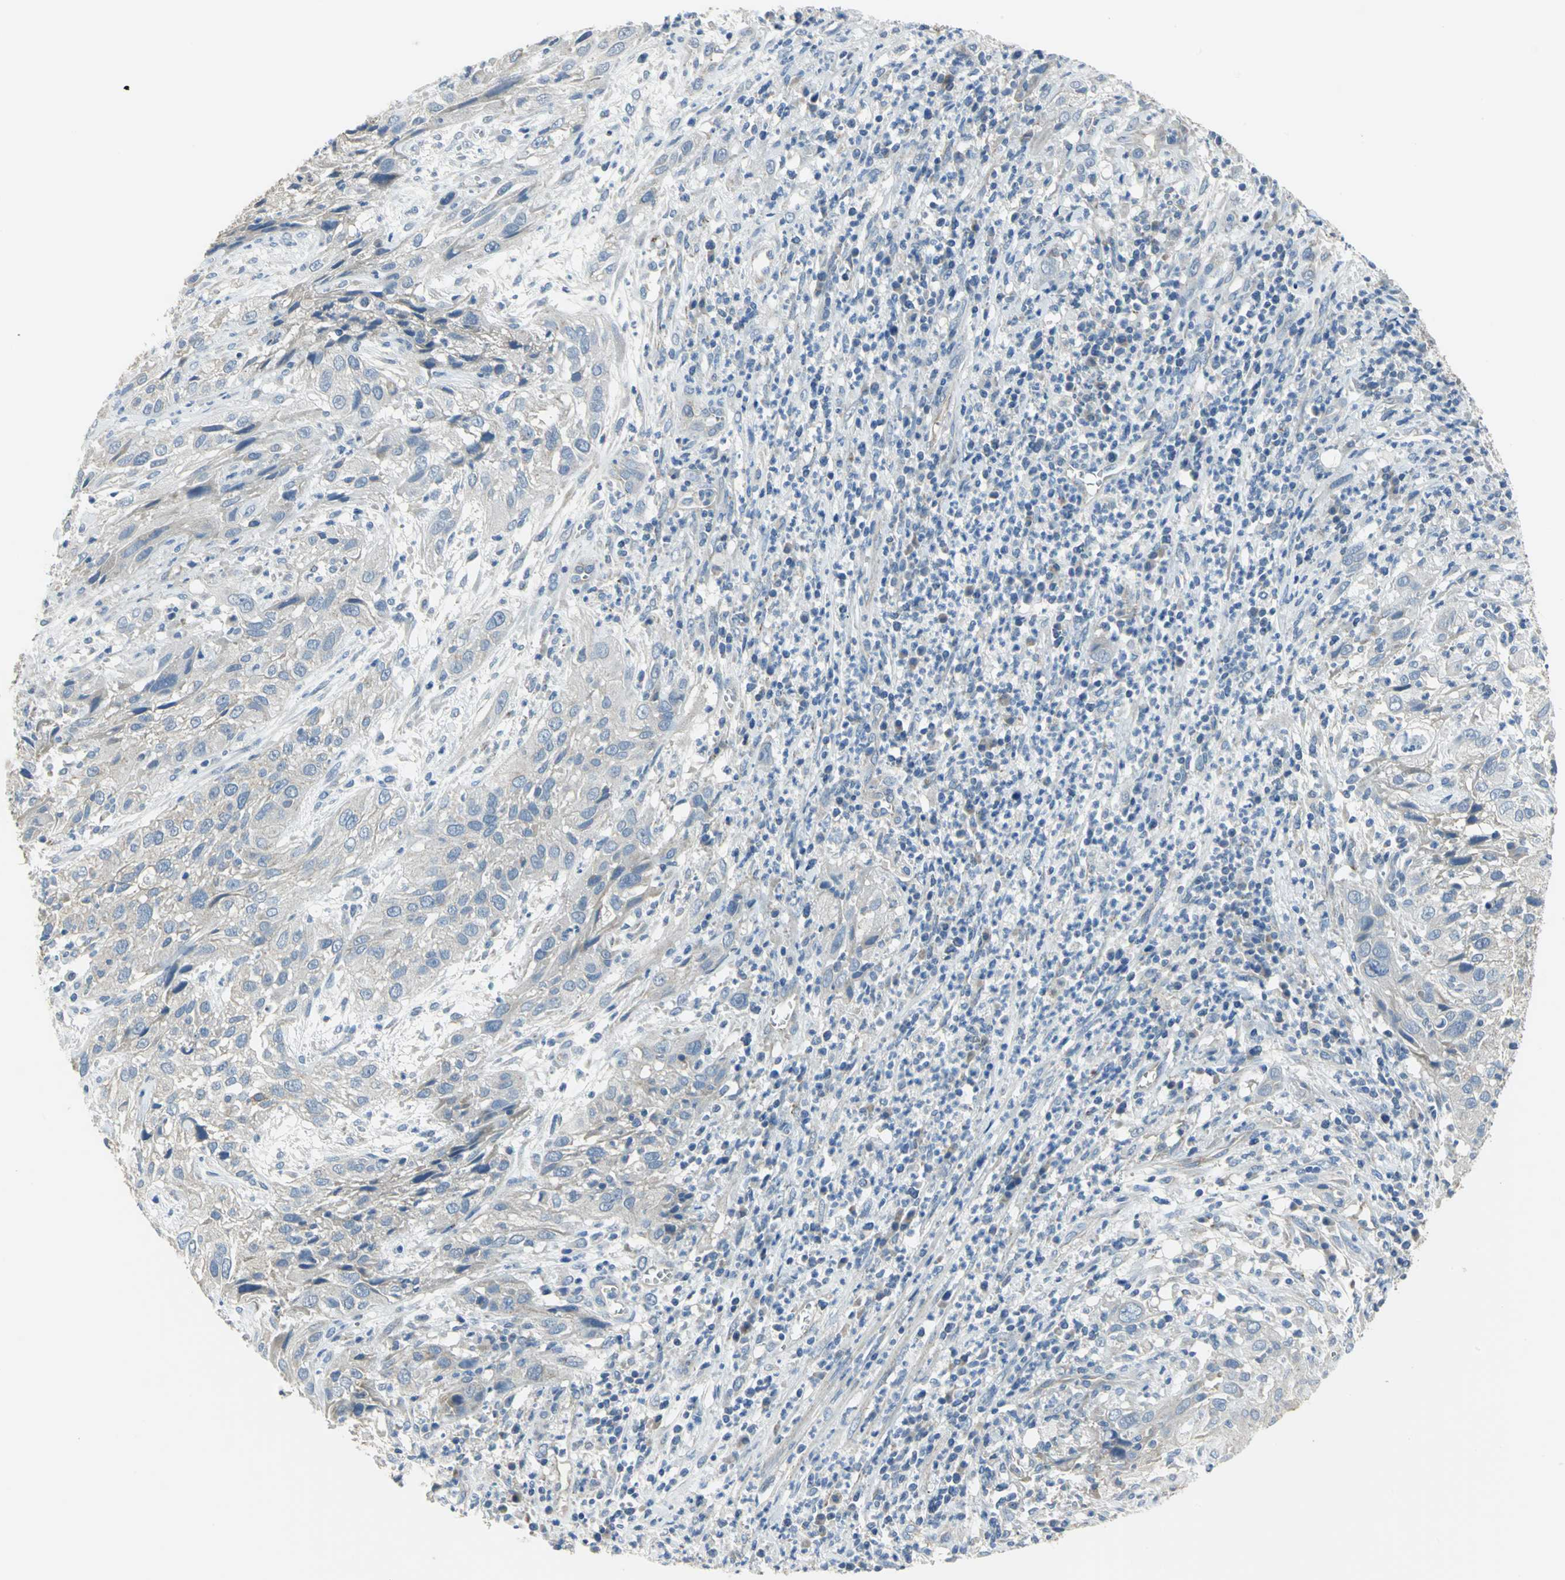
{"staining": {"intensity": "negative", "quantity": "none", "location": "none"}, "tissue": "cervical cancer", "cell_type": "Tumor cells", "image_type": "cancer", "snomed": [{"axis": "morphology", "description": "Squamous cell carcinoma, NOS"}, {"axis": "topography", "description": "Cervix"}], "caption": "The histopathology image exhibits no significant expression in tumor cells of squamous cell carcinoma (cervical).", "gene": "HTR1F", "patient": {"sex": "female", "age": 32}}